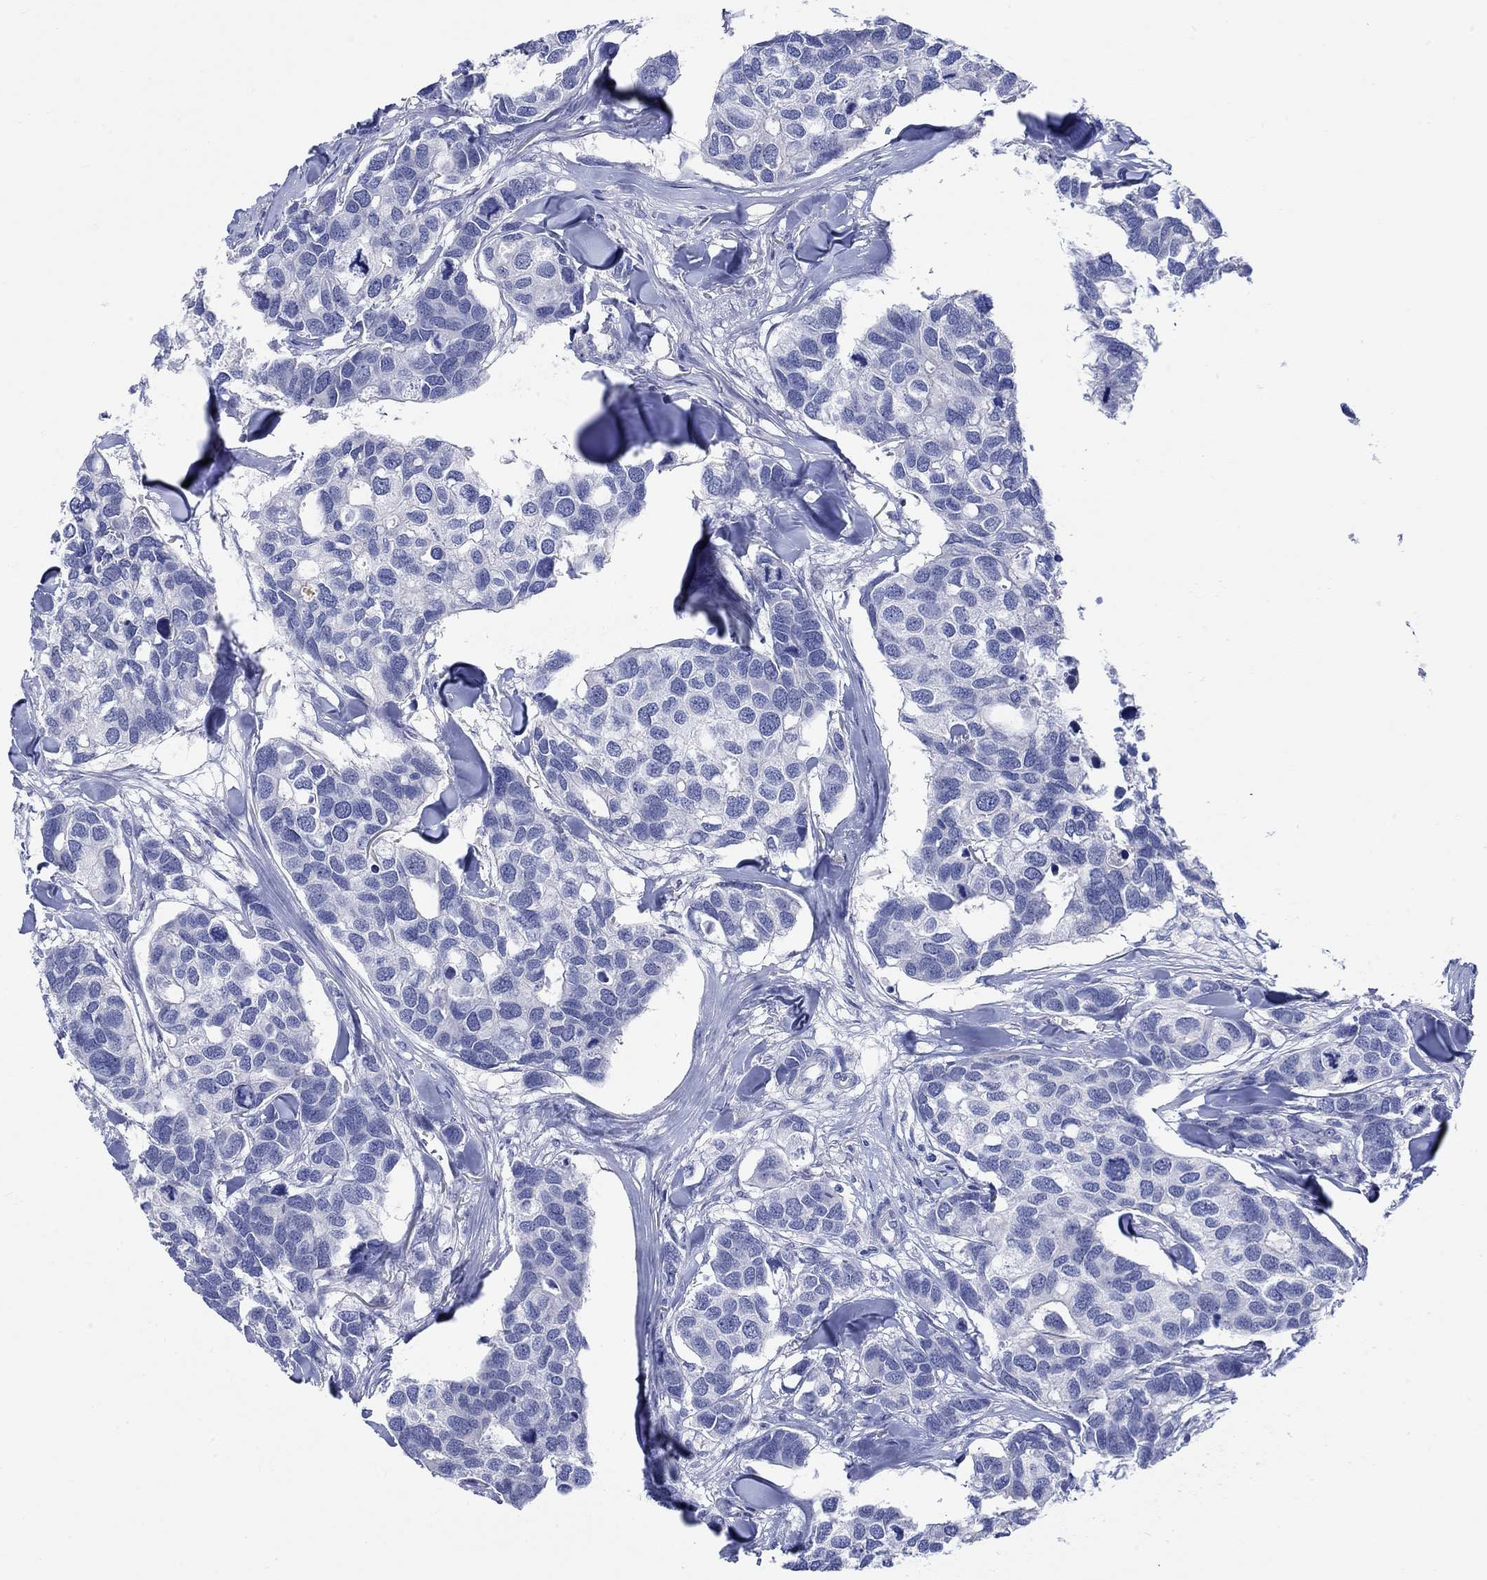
{"staining": {"intensity": "negative", "quantity": "none", "location": "none"}, "tissue": "breast cancer", "cell_type": "Tumor cells", "image_type": "cancer", "snomed": [{"axis": "morphology", "description": "Duct carcinoma"}, {"axis": "topography", "description": "Breast"}], "caption": "Tumor cells are negative for protein expression in human infiltrating ductal carcinoma (breast).", "gene": "KRT222", "patient": {"sex": "female", "age": 83}}